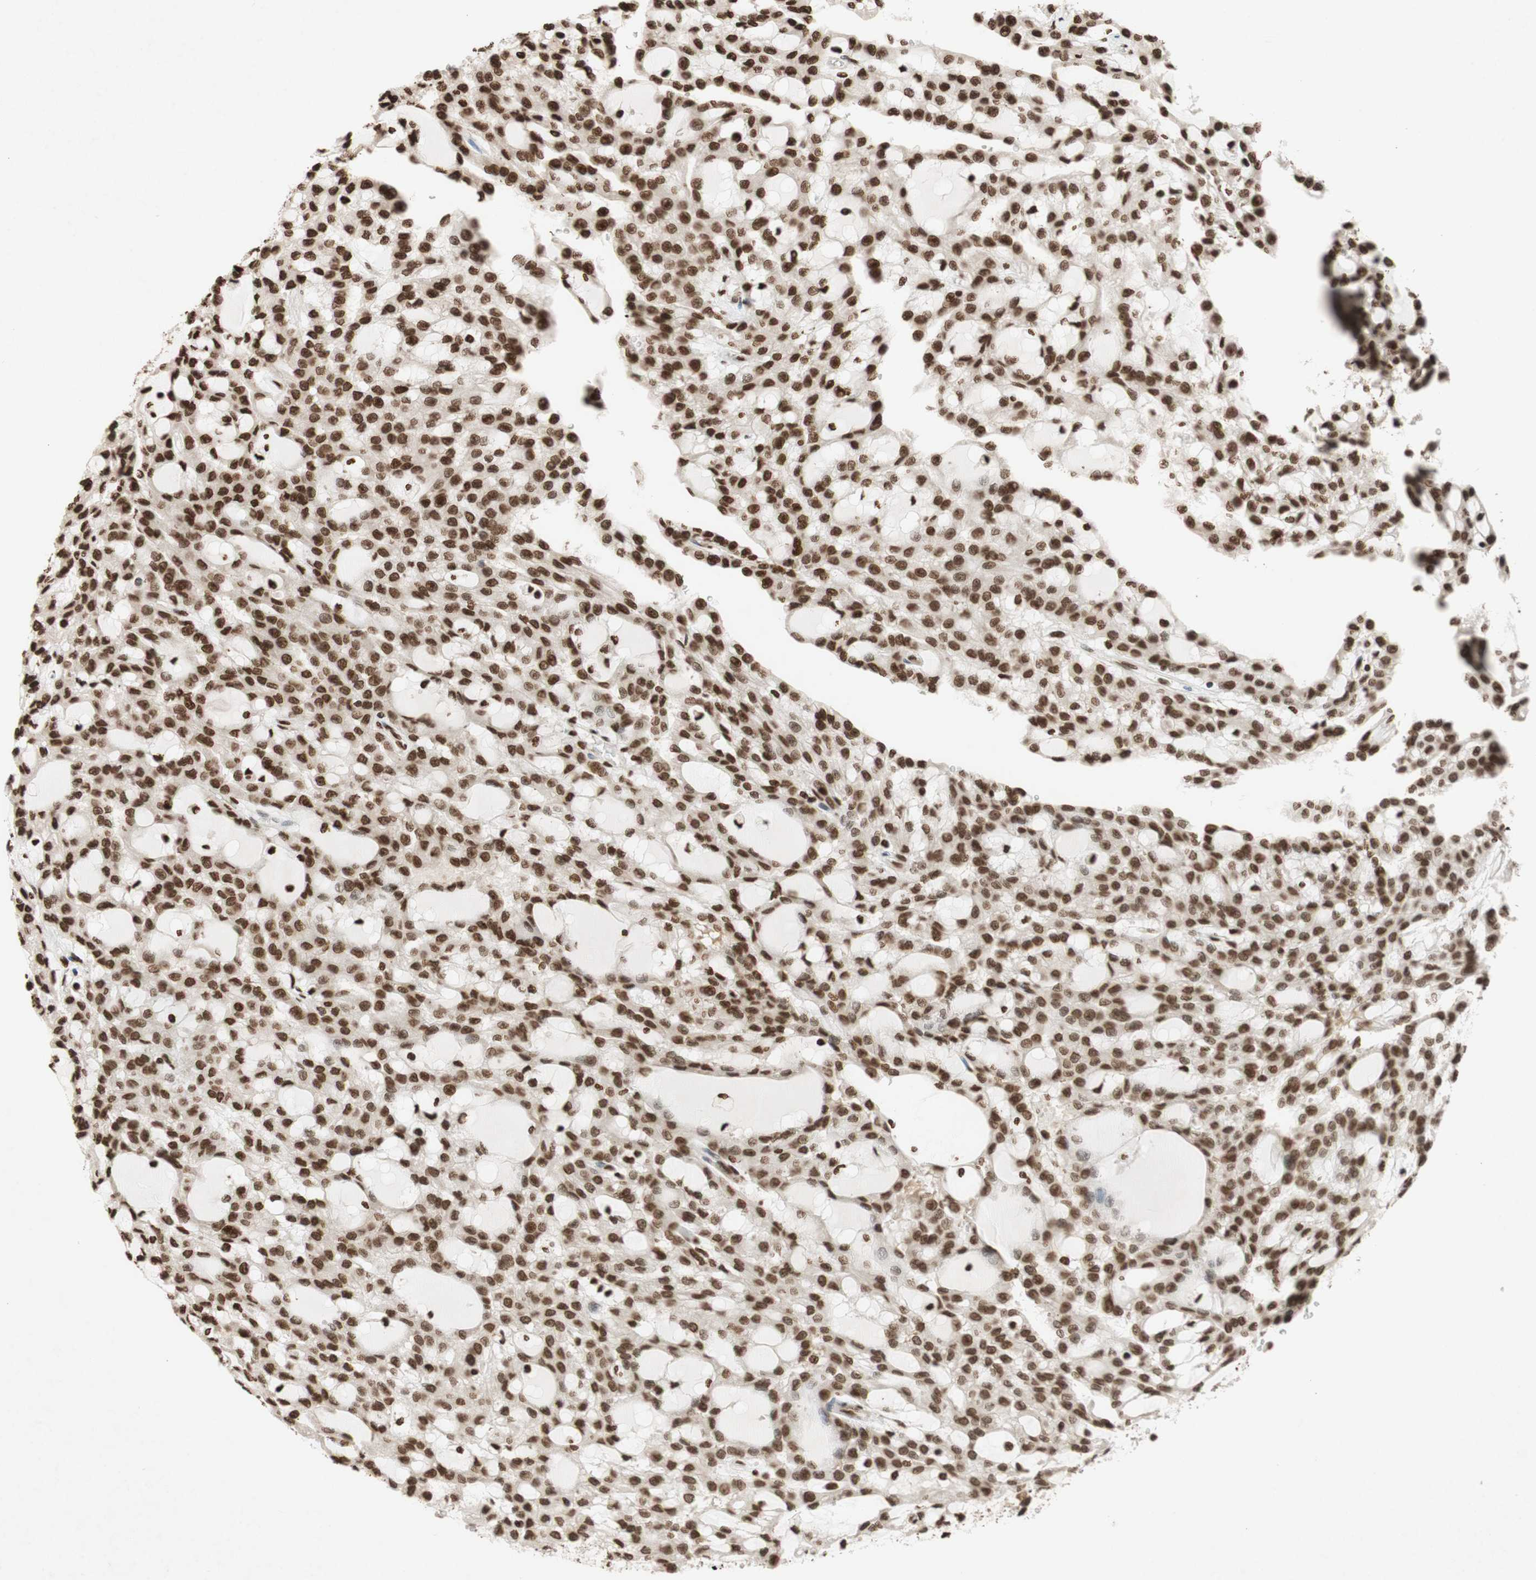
{"staining": {"intensity": "moderate", "quantity": ">75%", "location": "nuclear"}, "tissue": "renal cancer", "cell_type": "Tumor cells", "image_type": "cancer", "snomed": [{"axis": "morphology", "description": "Adenocarcinoma, NOS"}, {"axis": "topography", "description": "Kidney"}], "caption": "Human adenocarcinoma (renal) stained with a protein marker displays moderate staining in tumor cells.", "gene": "NCOA3", "patient": {"sex": "male", "age": 63}}